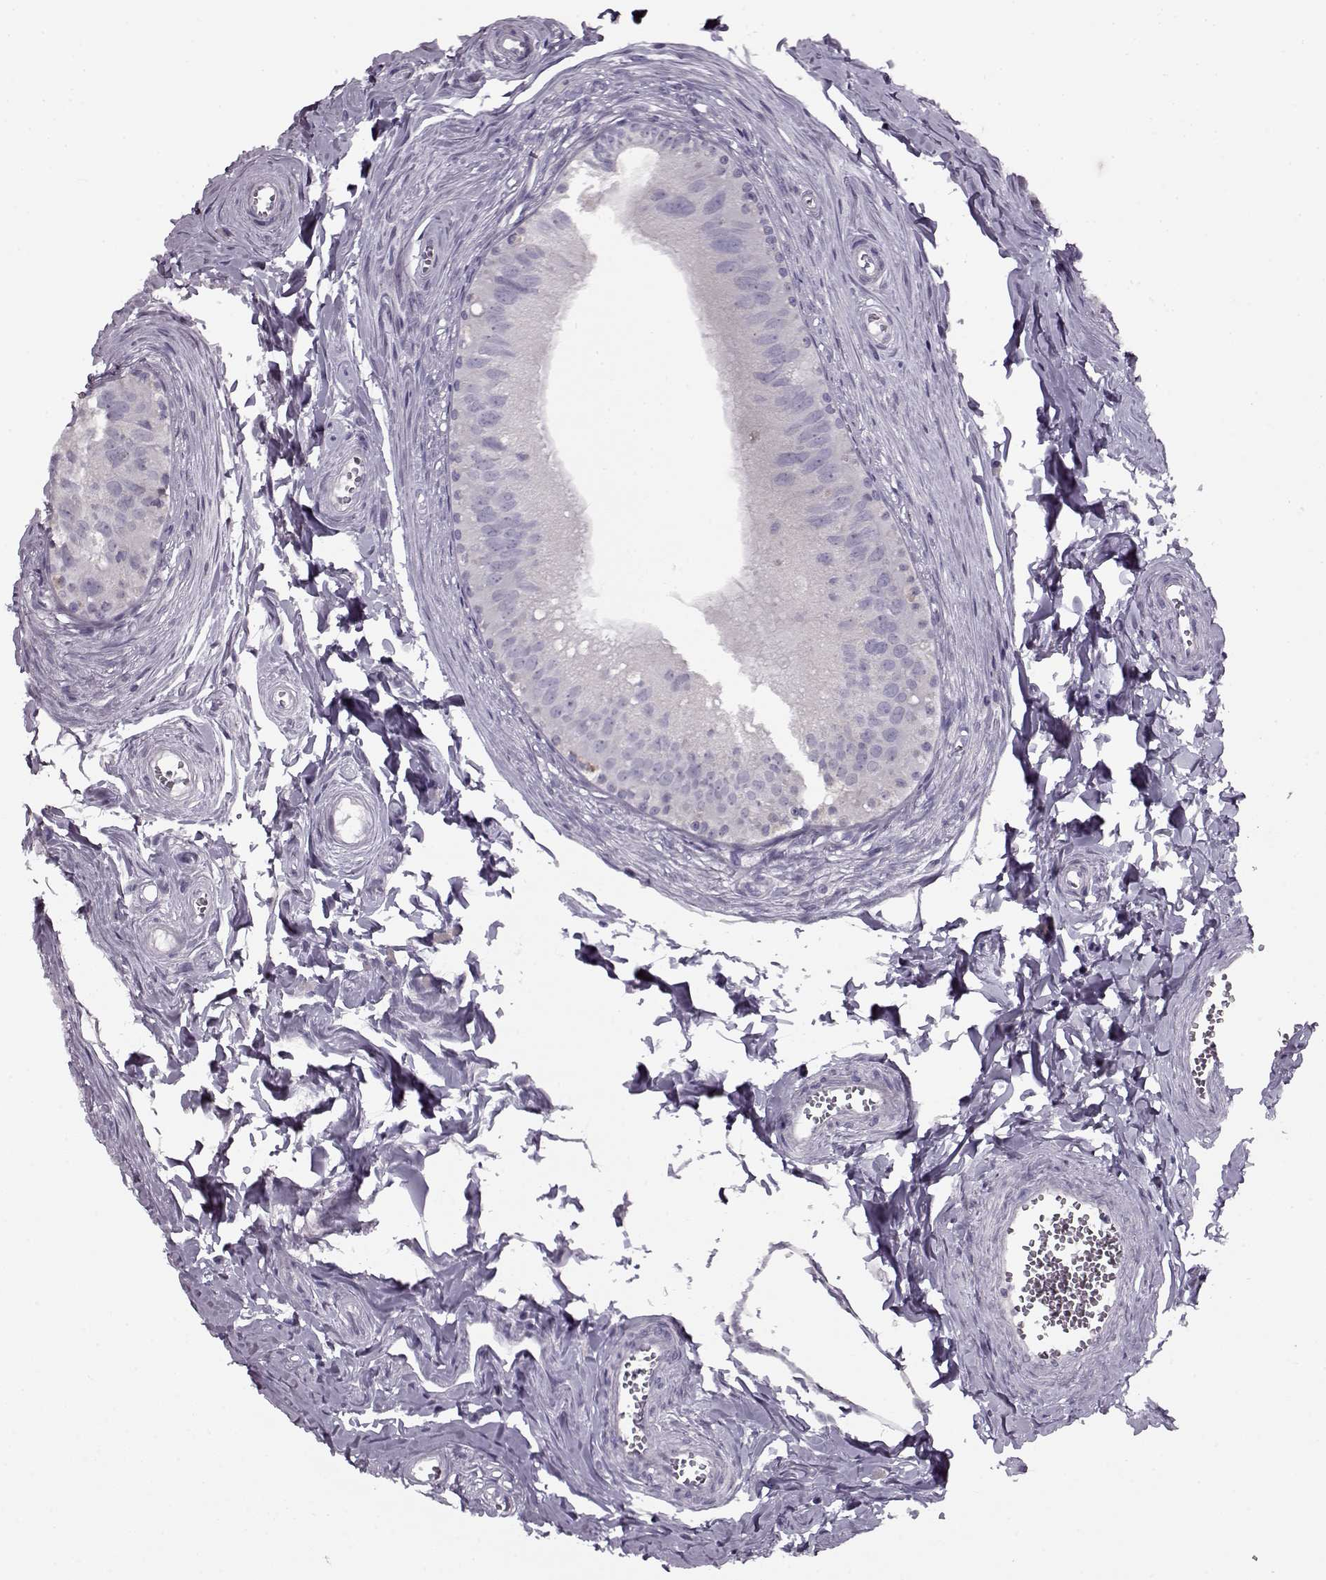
{"staining": {"intensity": "negative", "quantity": "none", "location": "none"}, "tissue": "epididymis", "cell_type": "Glandular cells", "image_type": "normal", "snomed": [{"axis": "morphology", "description": "Normal tissue, NOS"}, {"axis": "topography", "description": "Epididymis"}], "caption": "Immunohistochemistry (IHC) histopathology image of unremarkable epididymis: epididymis stained with DAB reveals no significant protein expression in glandular cells.", "gene": "RP1L1", "patient": {"sex": "male", "age": 45}}